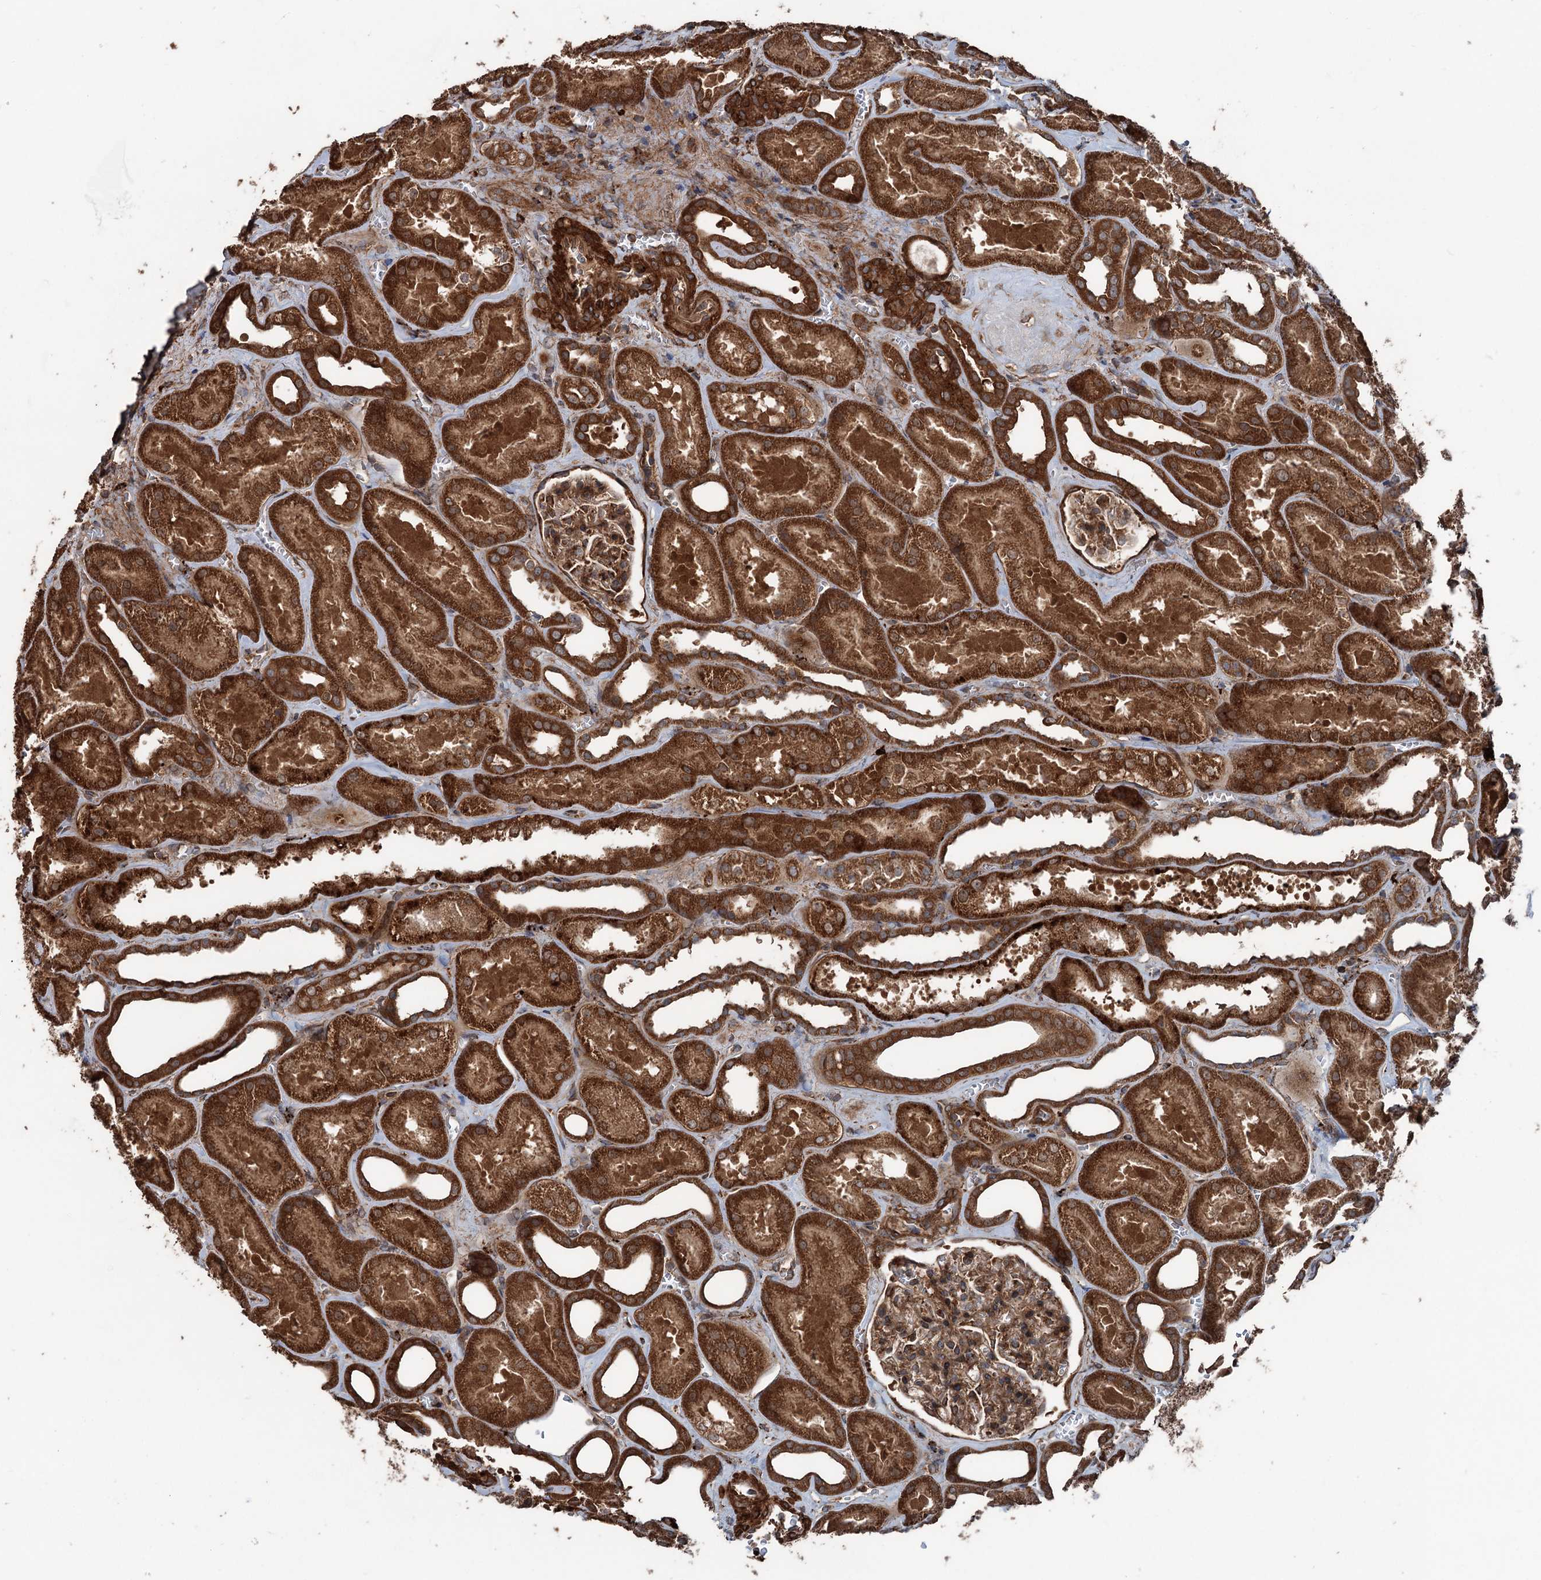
{"staining": {"intensity": "strong", "quantity": ">75%", "location": "cytoplasmic/membranous"}, "tissue": "kidney", "cell_type": "Cells in glomeruli", "image_type": "normal", "snomed": [{"axis": "morphology", "description": "Normal tissue, NOS"}, {"axis": "morphology", "description": "Adenocarcinoma, NOS"}, {"axis": "topography", "description": "Kidney"}], "caption": "Human kidney stained with a brown dye shows strong cytoplasmic/membranous positive positivity in approximately >75% of cells in glomeruli.", "gene": "RNF214", "patient": {"sex": "female", "age": 68}}